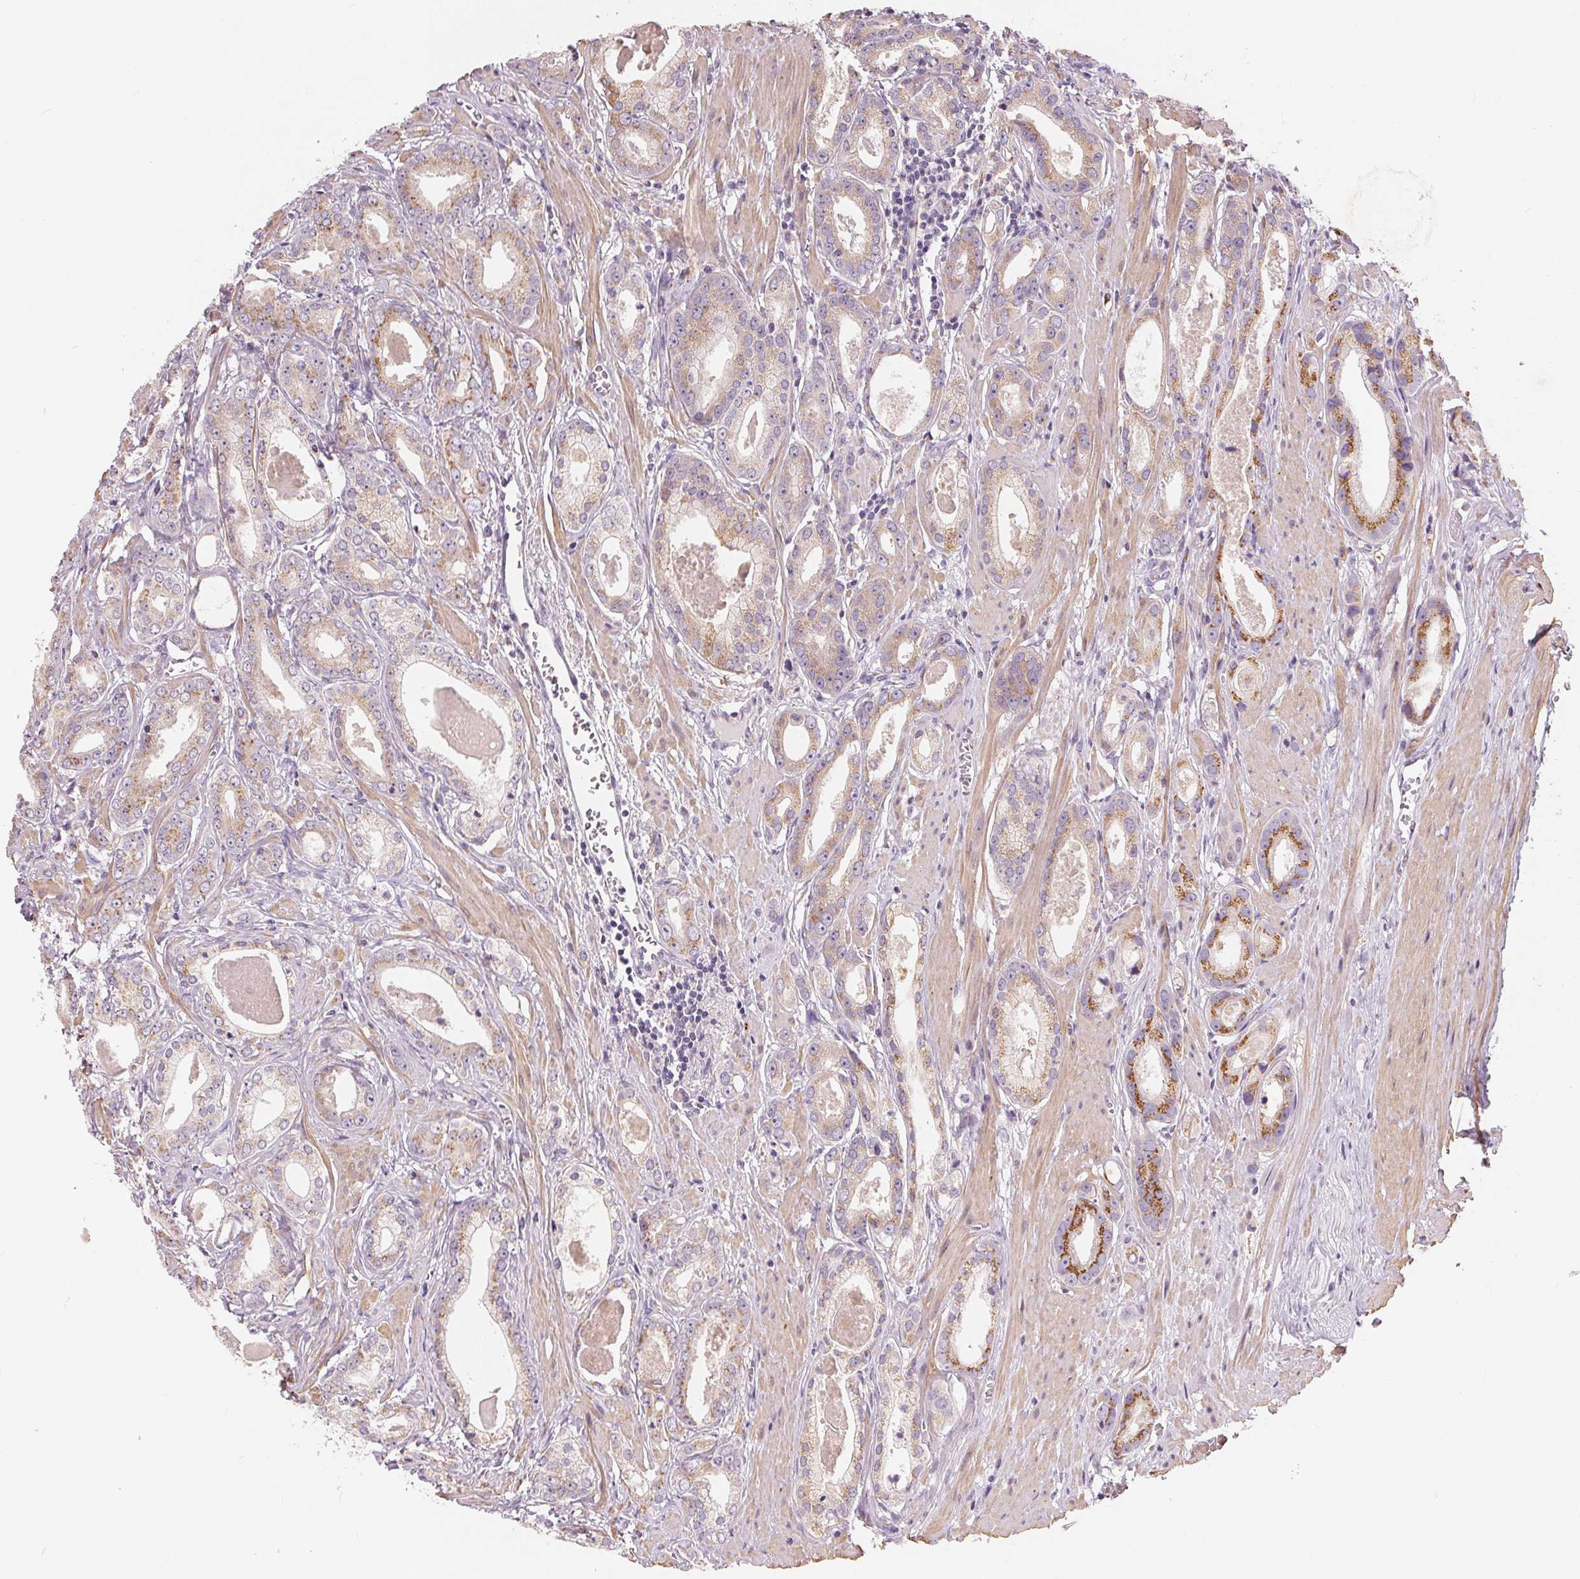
{"staining": {"intensity": "moderate", "quantity": ">75%", "location": "cytoplasmic/membranous"}, "tissue": "prostate cancer", "cell_type": "Tumor cells", "image_type": "cancer", "snomed": [{"axis": "morphology", "description": "Adenocarcinoma, NOS"}, {"axis": "morphology", "description": "Adenocarcinoma, Low grade"}, {"axis": "topography", "description": "Prostate"}], "caption": "Tumor cells demonstrate moderate cytoplasmic/membranous staining in about >75% of cells in low-grade adenocarcinoma (prostate).", "gene": "DRAM2", "patient": {"sex": "male", "age": 64}}